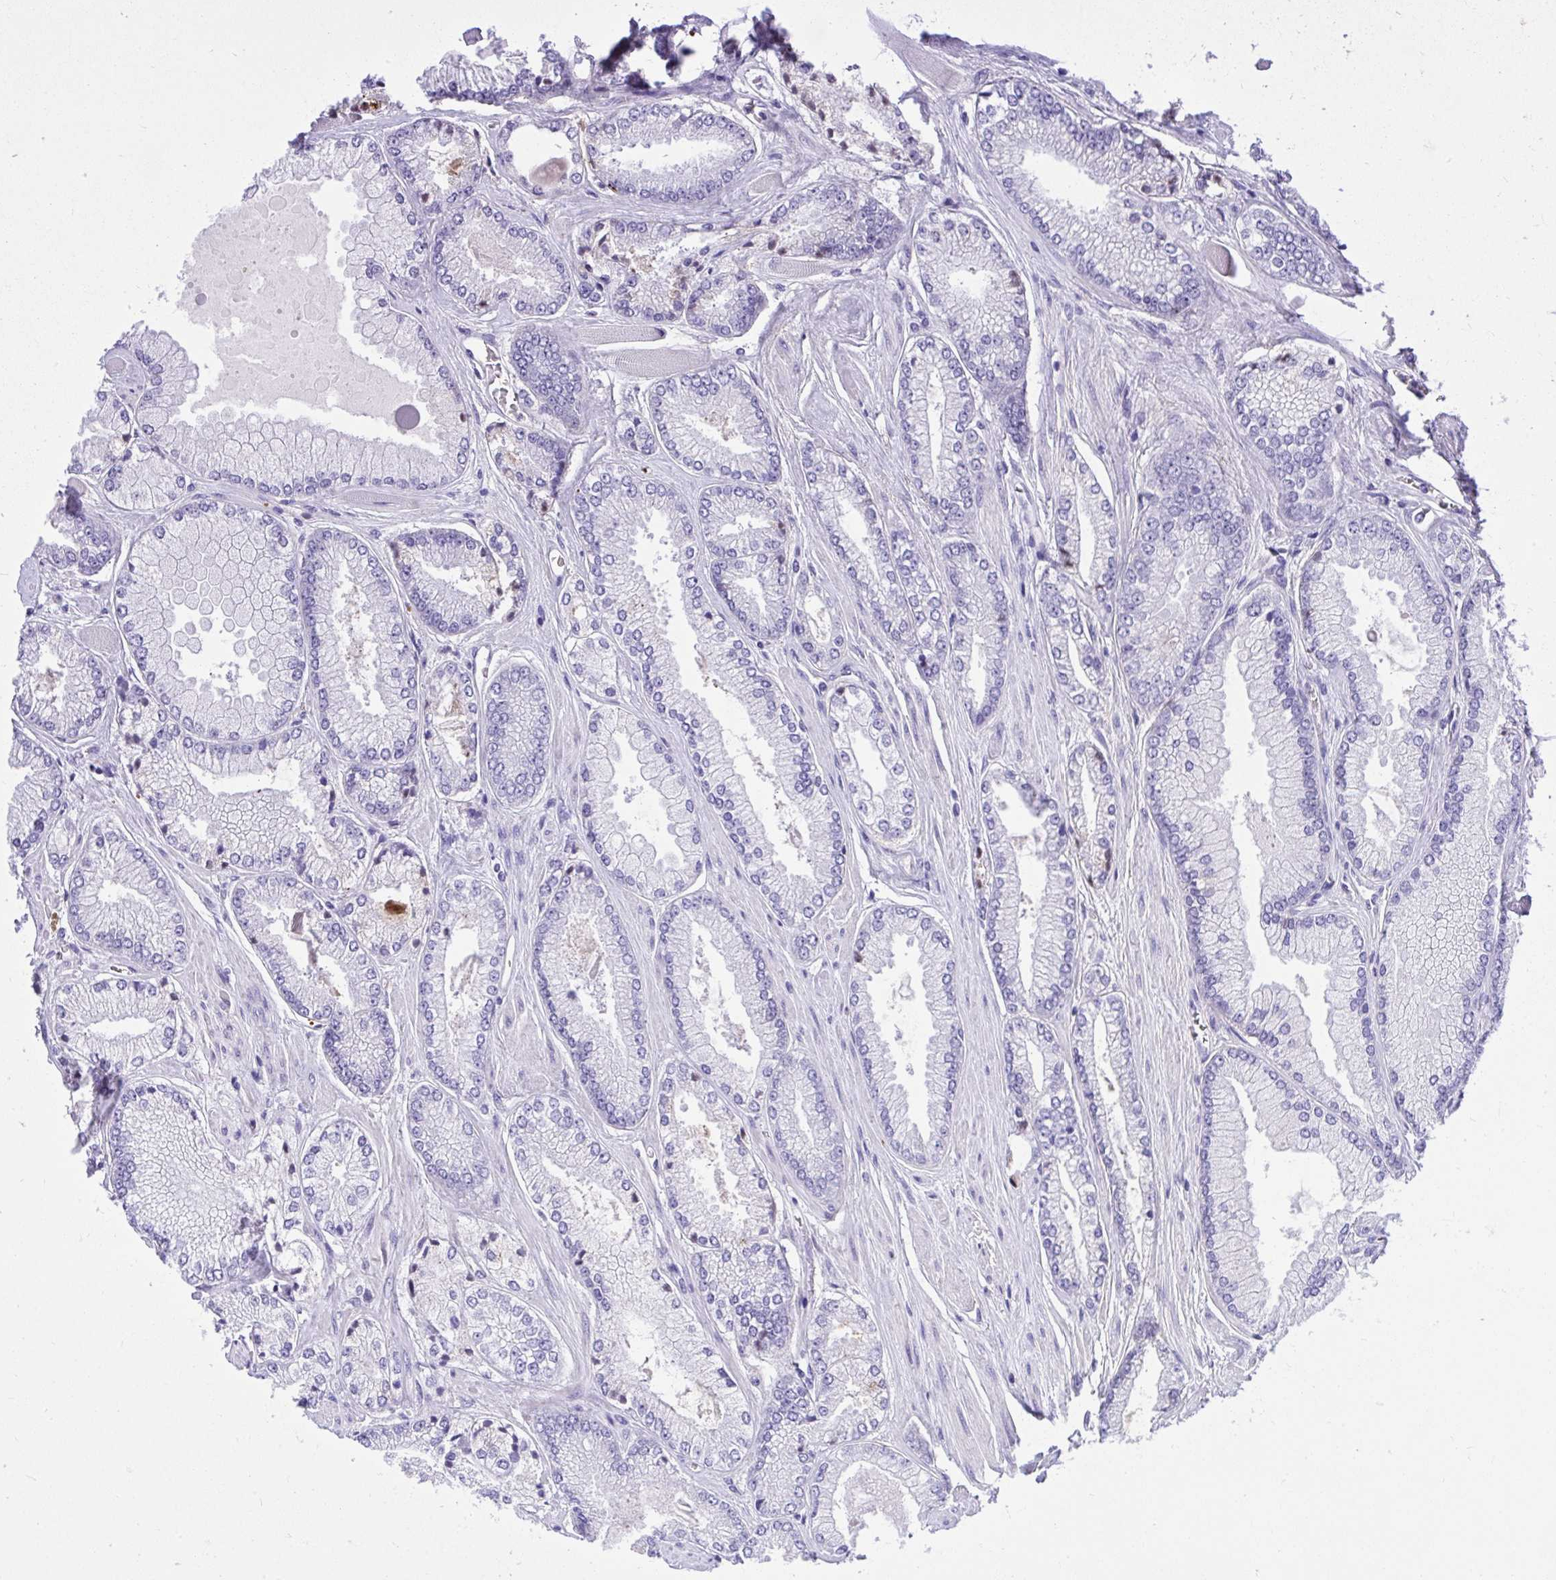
{"staining": {"intensity": "negative", "quantity": "none", "location": "none"}, "tissue": "prostate cancer", "cell_type": "Tumor cells", "image_type": "cancer", "snomed": [{"axis": "morphology", "description": "Adenocarcinoma, Low grade"}, {"axis": "topography", "description": "Prostate"}], "caption": "Tumor cells are negative for brown protein staining in prostate adenocarcinoma (low-grade).", "gene": "HRG", "patient": {"sex": "male", "age": 67}}